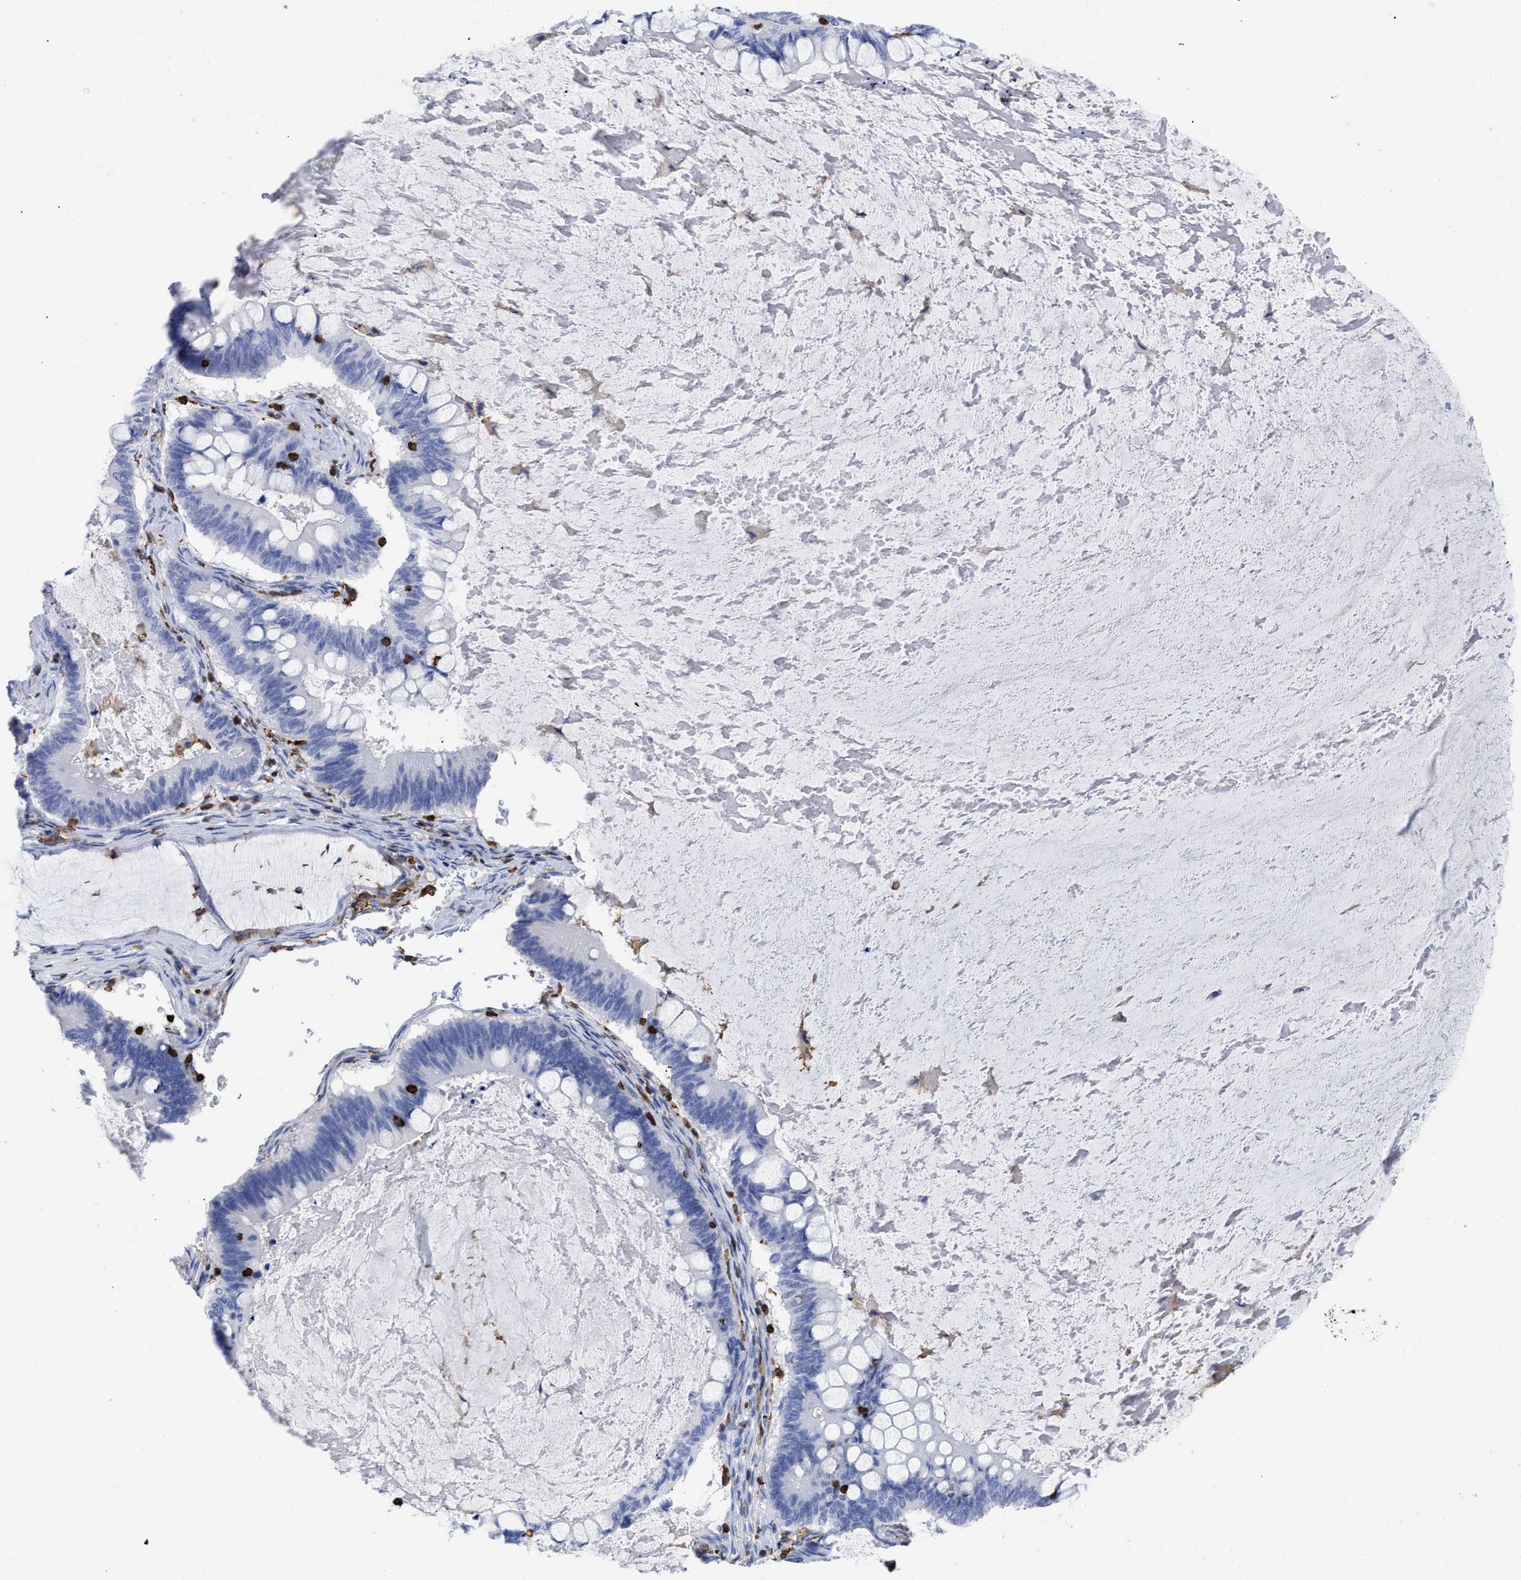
{"staining": {"intensity": "negative", "quantity": "none", "location": "none"}, "tissue": "ovarian cancer", "cell_type": "Tumor cells", "image_type": "cancer", "snomed": [{"axis": "morphology", "description": "Cystadenocarcinoma, mucinous, NOS"}, {"axis": "topography", "description": "Ovary"}], "caption": "DAB (3,3'-diaminobenzidine) immunohistochemical staining of ovarian cancer (mucinous cystadenocarcinoma) demonstrates no significant expression in tumor cells.", "gene": "HCLS1", "patient": {"sex": "female", "age": 61}}